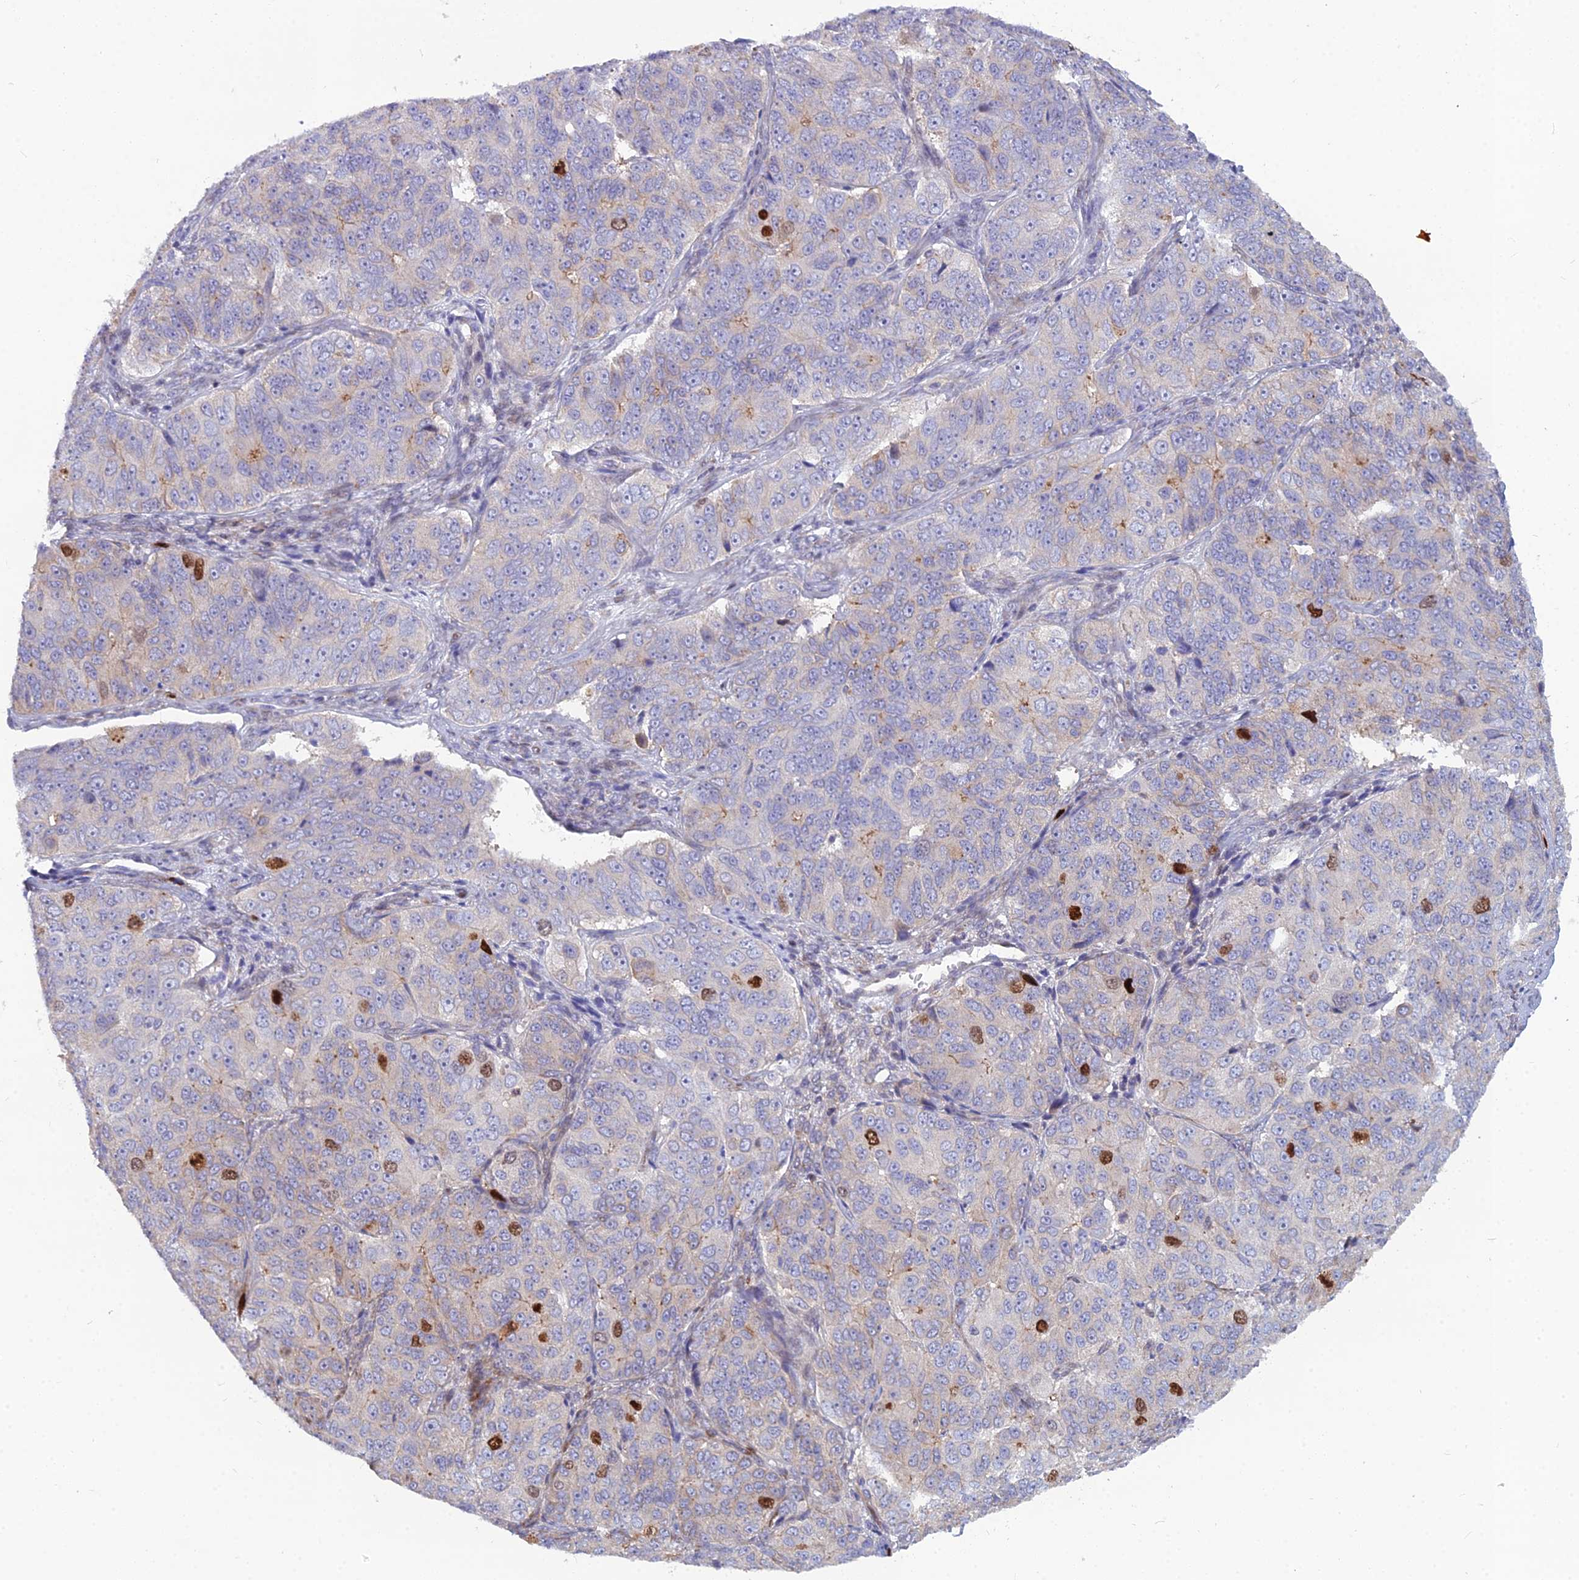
{"staining": {"intensity": "strong", "quantity": "<25%", "location": "nuclear"}, "tissue": "ovarian cancer", "cell_type": "Tumor cells", "image_type": "cancer", "snomed": [{"axis": "morphology", "description": "Carcinoma, endometroid"}, {"axis": "topography", "description": "Ovary"}], "caption": "Immunohistochemical staining of ovarian cancer demonstrates medium levels of strong nuclear staining in approximately <25% of tumor cells.", "gene": "NUSAP1", "patient": {"sex": "female", "age": 51}}